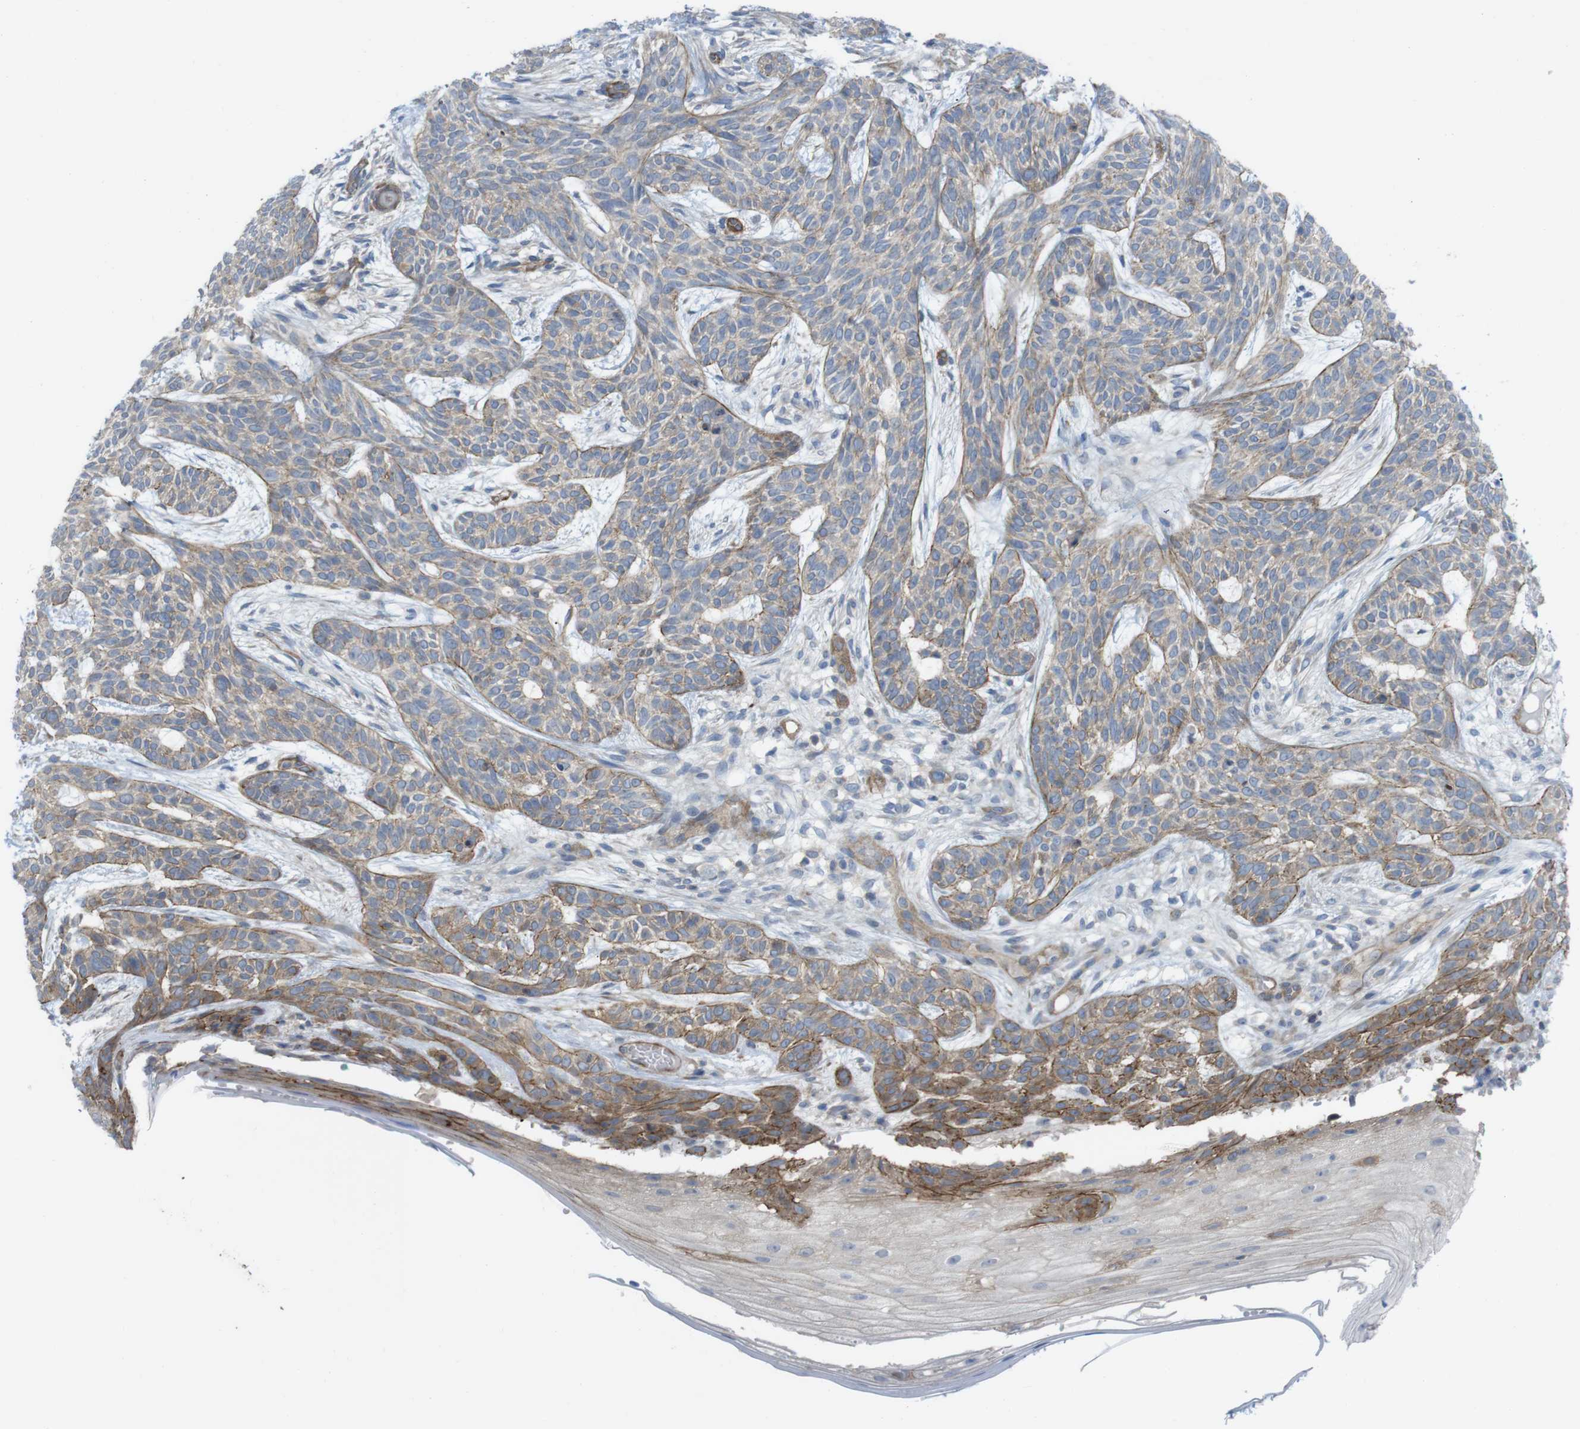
{"staining": {"intensity": "moderate", "quantity": ">75%", "location": "cytoplasmic/membranous"}, "tissue": "skin cancer", "cell_type": "Tumor cells", "image_type": "cancer", "snomed": [{"axis": "morphology", "description": "Basal cell carcinoma"}, {"axis": "topography", "description": "Skin"}], "caption": "Skin basal cell carcinoma stained with DAB immunohistochemistry shows medium levels of moderate cytoplasmic/membranous positivity in approximately >75% of tumor cells. Using DAB (brown) and hematoxylin (blue) stains, captured at high magnification using brightfield microscopy.", "gene": "PREX2", "patient": {"sex": "female", "age": 59}}